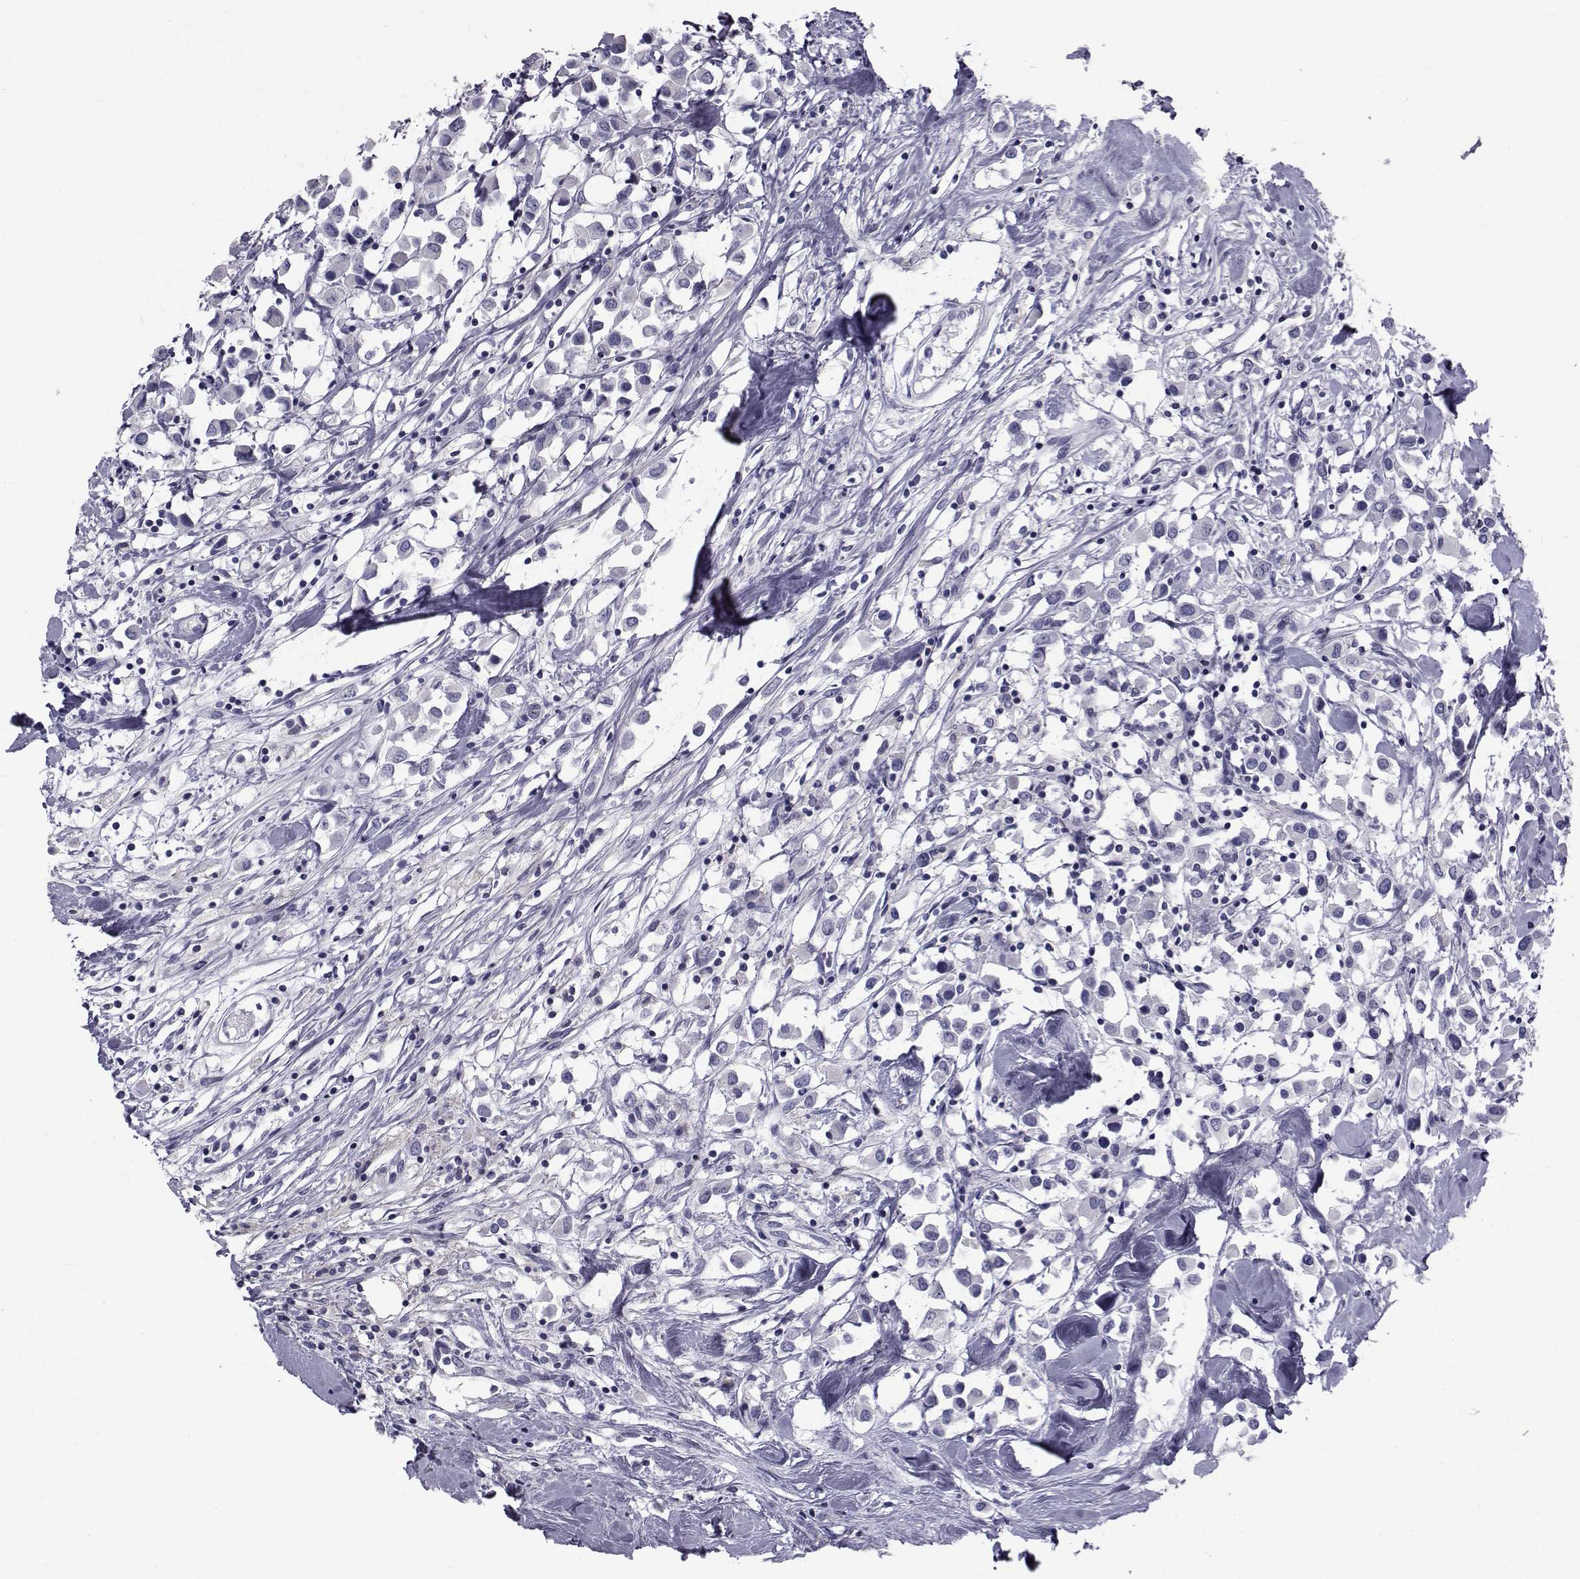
{"staining": {"intensity": "negative", "quantity": "none", "location": "none"}, "tissue": "breast cancer", "cell_type": "Tumor cells", "image_type": "cancer", "snomed": [{"axis": "morphology", "description": "Duct carcinoma"}, {"axis": "topography", "description": "Breast"}], "caption": "Histopathology image shows no significant protein expression in tumor cells of infiltrating ductal carcinoma (breast).", "gene": "FDXR", "patient": {"sex": "female", "age": 61}}